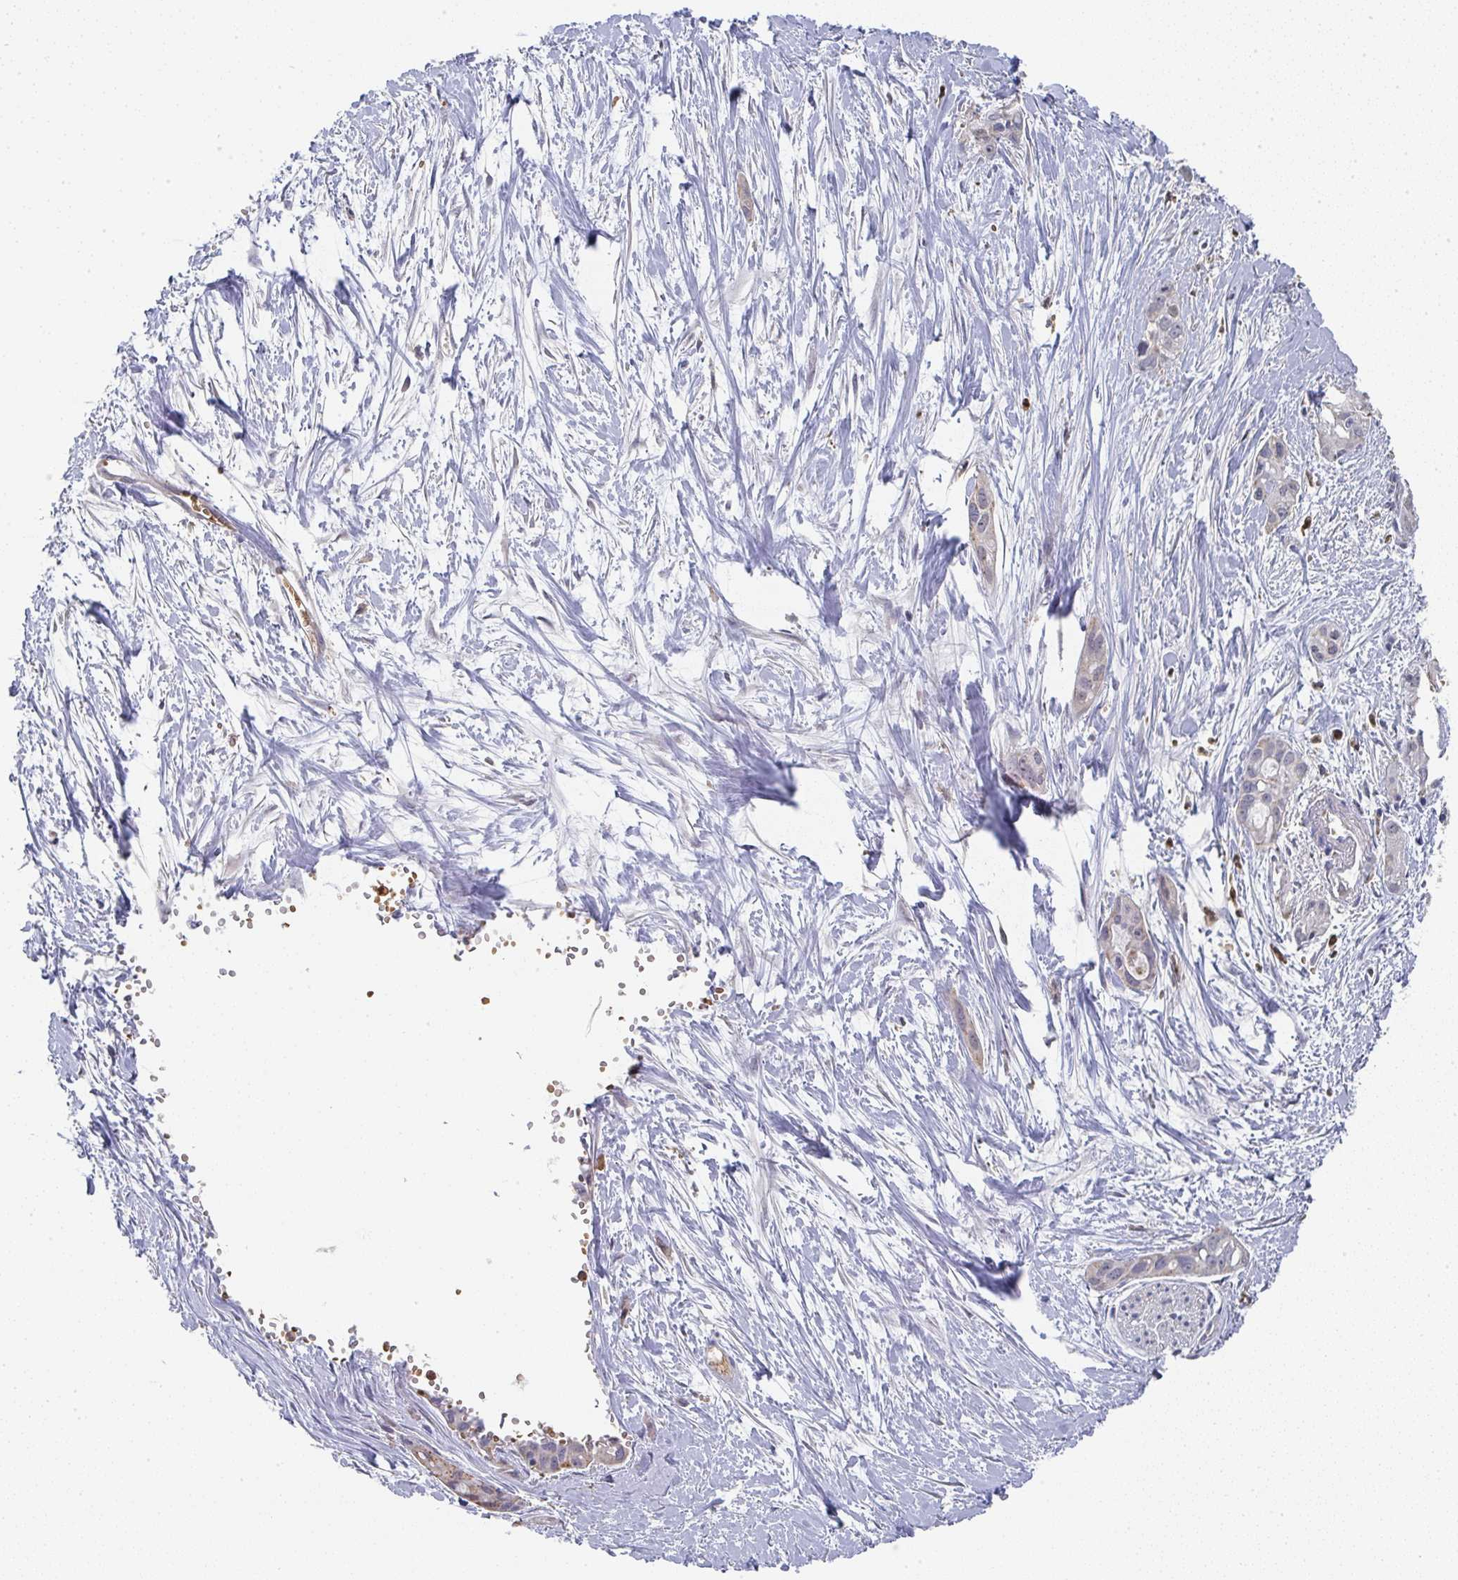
{"staining": {"intensity": "moderate", "quantity": "<25%", "location": "cytoplasmic/membranous"}, "tissue": "pancreatic cancer", "cell_type": "Tumor cells", "image_type": "cancer", "snomed": [{"axis": "morphology", "description": "Adenocarcinoma, NOS"}, {"axis": "topography", "description": "Pancreas"}], "caption": "A histopathology image of human pancreatic cancer (adenocarcinoma) stained for a protein demonstrates moderate cytoplasmic/membranous brown staining in tumor cells. The protein is shown in brown color, while the nuclei are stained blue.", "gene": "NCF1", "patient": {"sex": "female", "age": 50}}